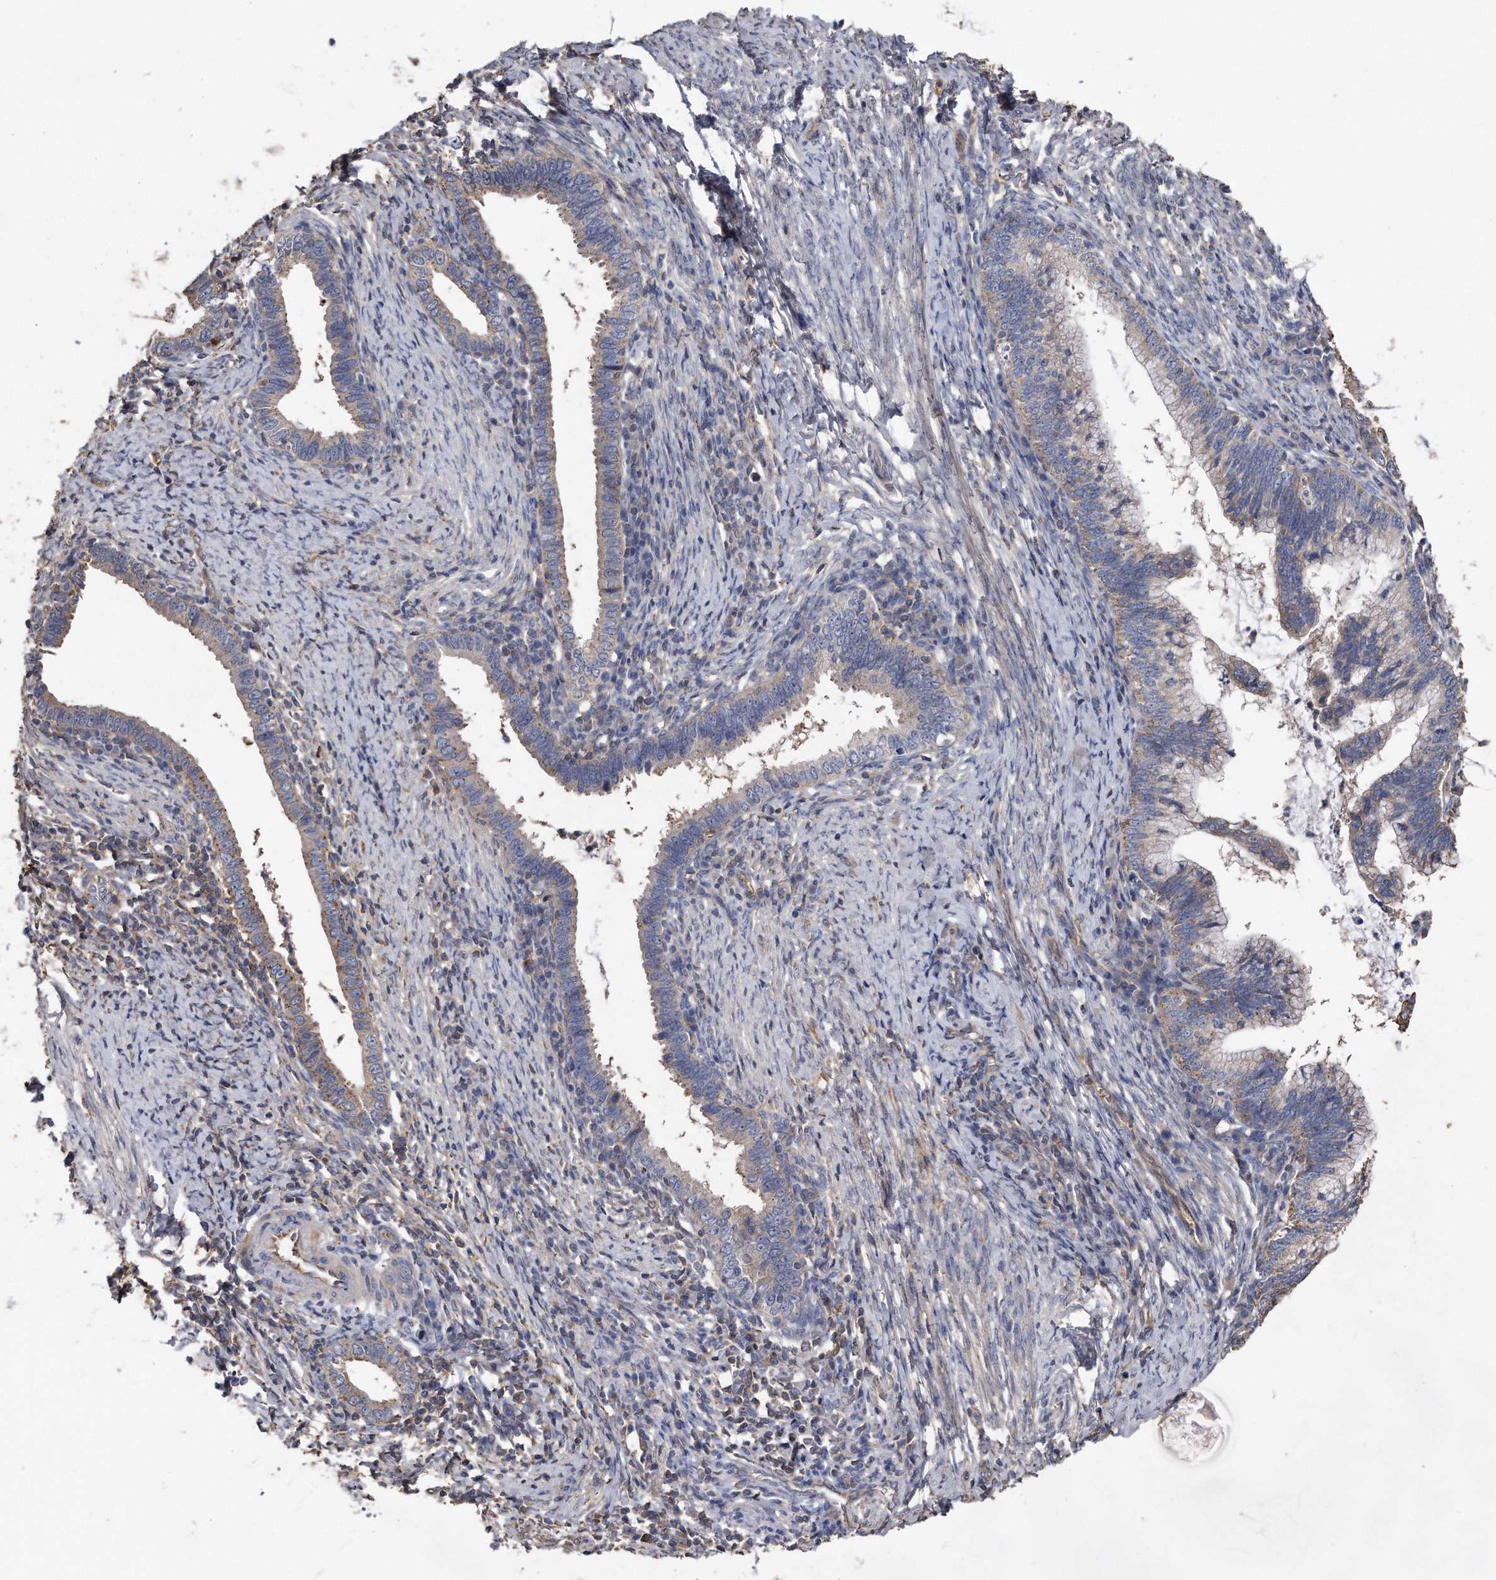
{"staining": {"intensity": "weak", "quantity": "<25%", "location": "cytoplasmic/membranous"}, "tissue": "cervical cancer", "cell_type": "Tumor cells", "image_type": "cancer", "snomed": [{"axis": "morphology", "description": "Adenocarcinoma, NOS"}, {"axis": "topography", "description": "Cervix"}], "caption": "A histopathology image of human cervical cancer (adenocarcinoma) is negative for staining in tumor cells.", "gene": "KCND3", "patient": {"sex": "female", "age": 36}}